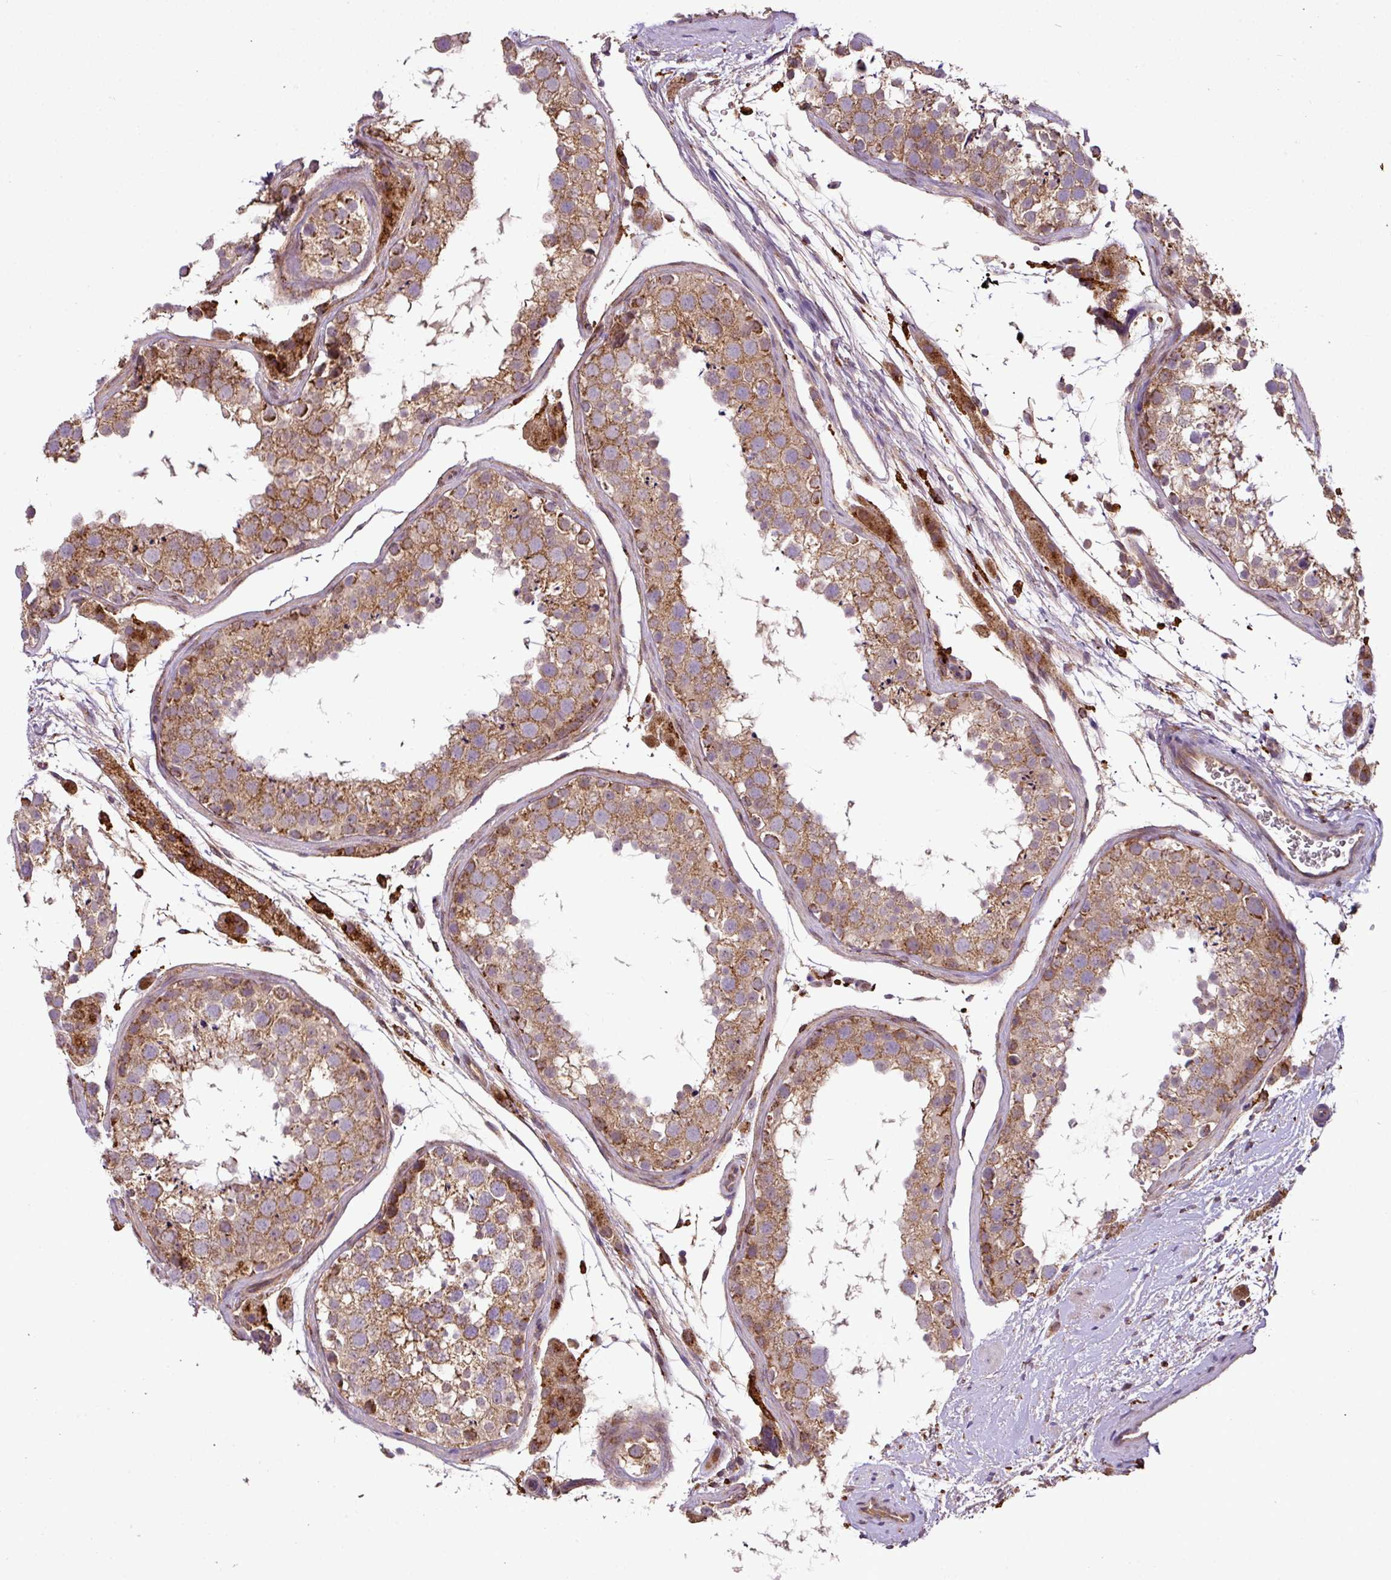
{"staining": {"intensity": "moderate", "quantity": ">75%", "location": "cytoplasmic/membranous"}, "tissue": "testis", "cell_type": "Cells in seminiferous ducts", "image_type": "normal", "snomed": [{"axis": "morphology", "description": "Normal tissue, NOS"}, {"axis": "topography", "description": "Testis"}], "caption": "Testis was stained to show a protein in brown. There is medium levels of moderate cytoplasmic/membranous staining in about >75% of cells in seminiferous ducts. The staining was performed using DAB (3,3'-diaminobenzidine), with brown indicating positive protein expression. Nuclei are stained blue with hematoxylin.", "gene": "ZNF513", "patient": {"sex": "male", "age": 41}}